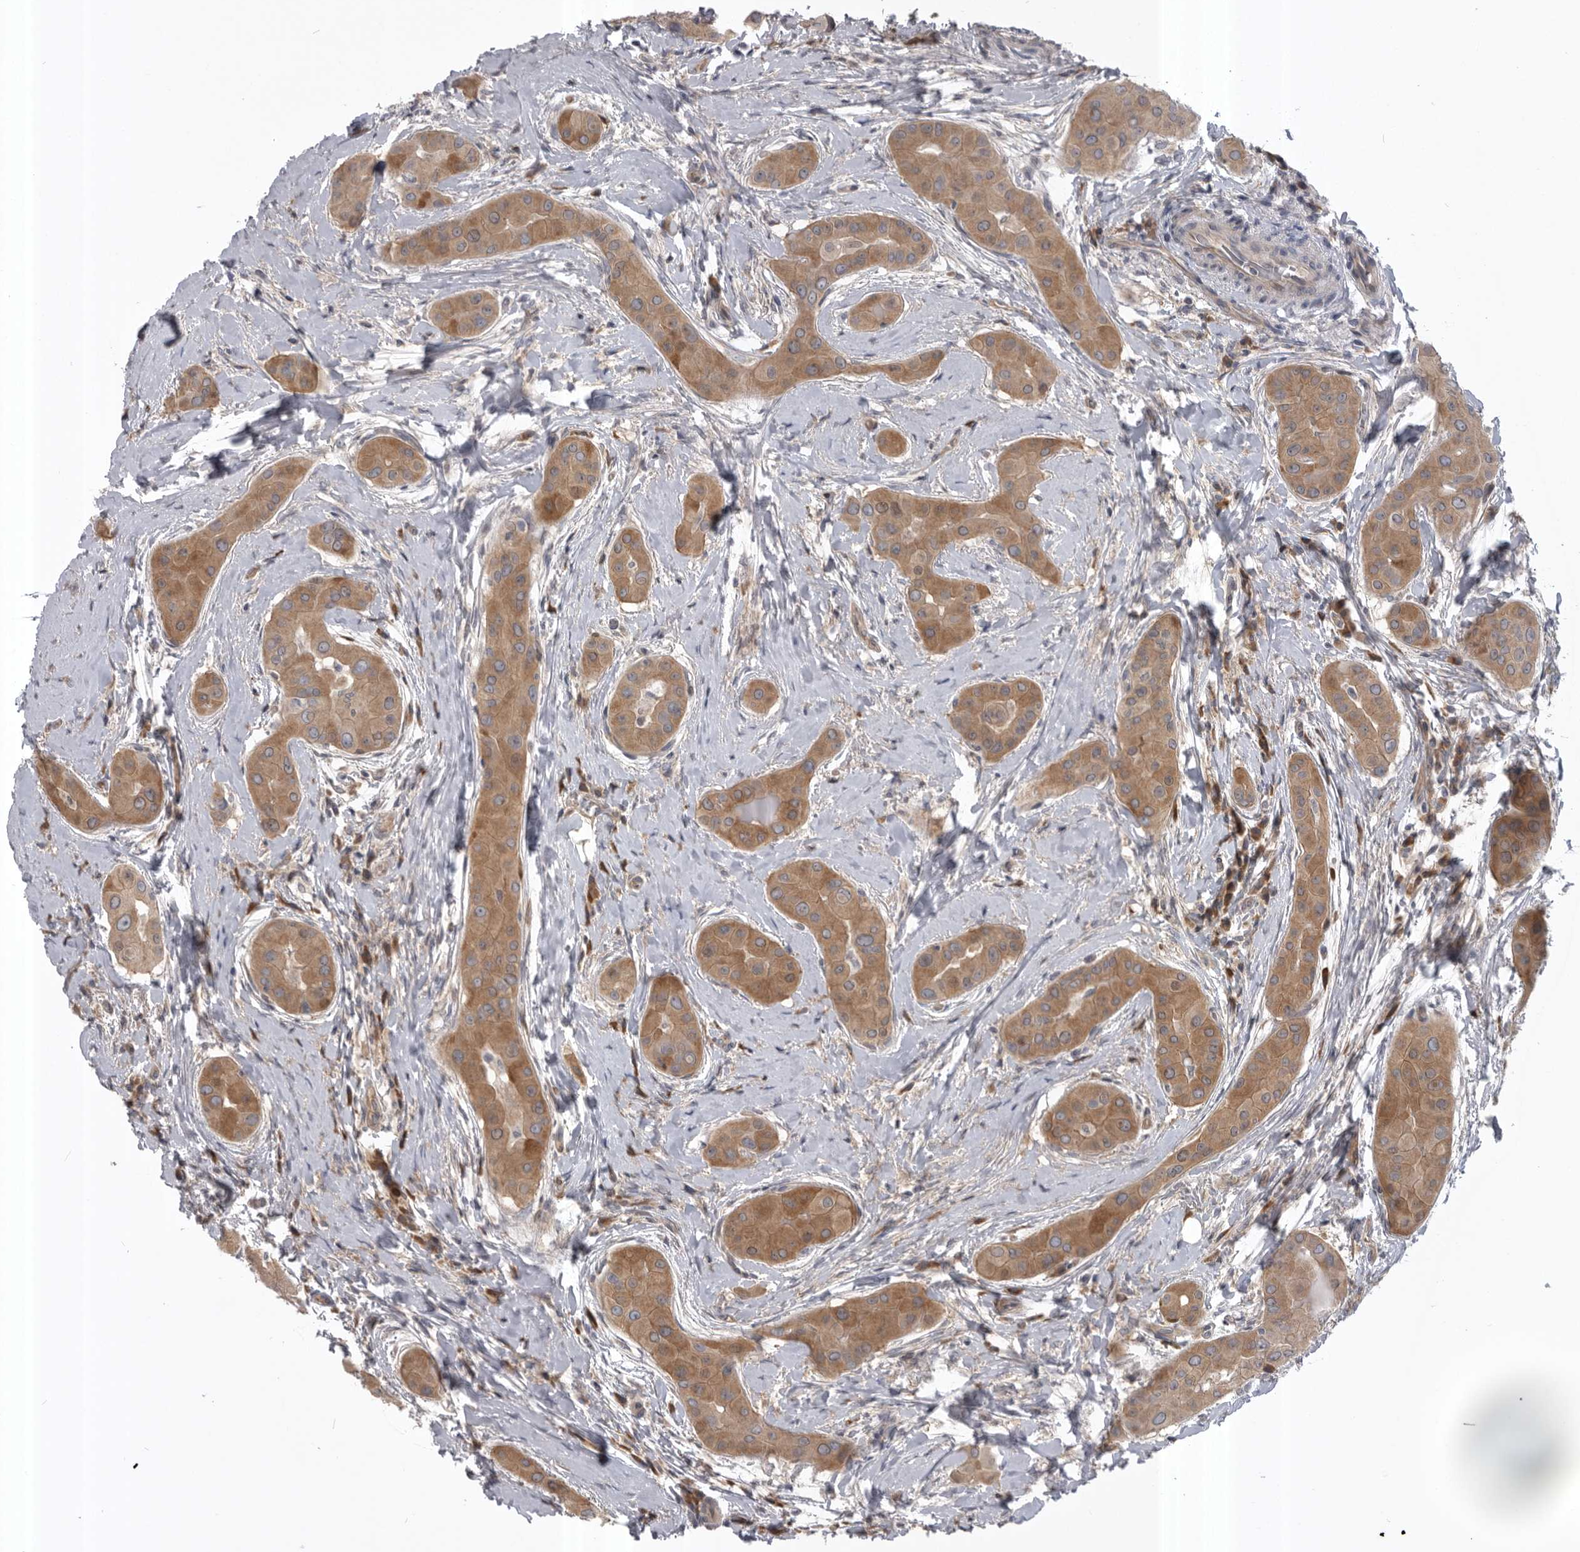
{"staining": {"intensity": "moderate", "quantity": ">75%", "location": "cytoplasmic/membranous"}, "tissue": "thyroid cancer", "cell_type": "Tumor cells", "image_type": "cancer", "snomed": [{"axis": "morphology", "description": "Papillary adenocarcinoma, NOS"}, {"axis": "topography", "description": "Thyroid gland"}], "caption": "Immunohistochemical staining of human thyroid papillary adenocarcinoma demonstrates medium levels of moderate cytoplasmic/membranous expression in about >75% of tumor cells. The protein is stained brown, and the nuclei are stained in blue (DAB (3,3'-diaminobenzidine) IHC with brightfield microscopy, high magnification).", "gene": "RAB3GAP2", "patient": {"sex": "male", "age": 33}}